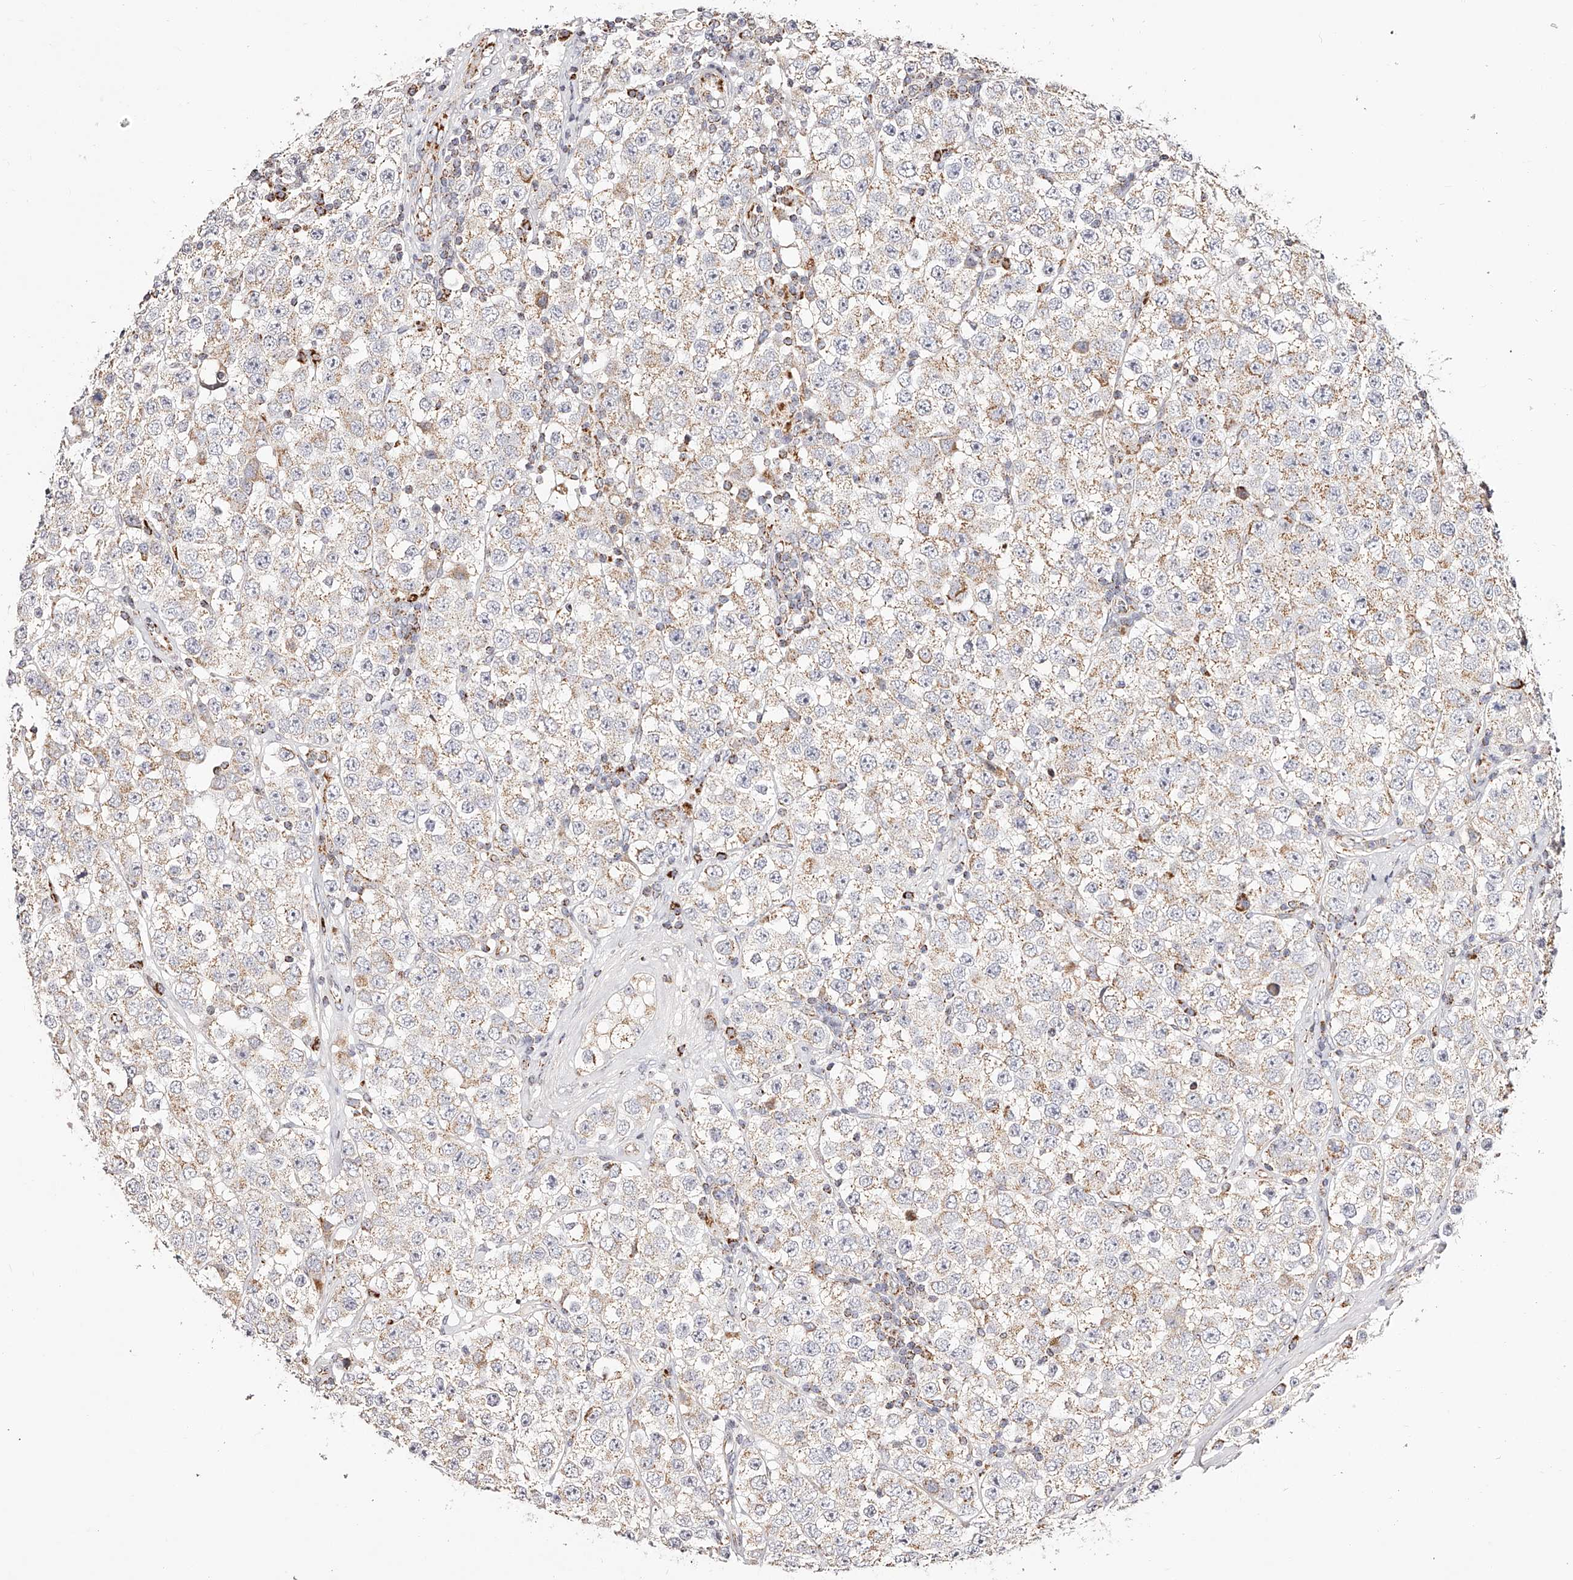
{"staining": {"intensity": "moderate", "quantity": "25%-75%", "location": "cytoplasmic/membranous"}, "tissue": "testis cancer", "cell_type": "Tumor cells", "image_type": "cancer", "snomed": [{"axis": "morphology", "description": "Seminoma, NOS"}, {"axis": "topography", "description": "Testis"}], "caption": "Protein staining displays moderate cytoplasmic/membranous positivity in about 25%-75% of tumor cells in seminoma (testis).", "gene": "NDUFV3", "patient": {"sex": "male", "age": 28}}